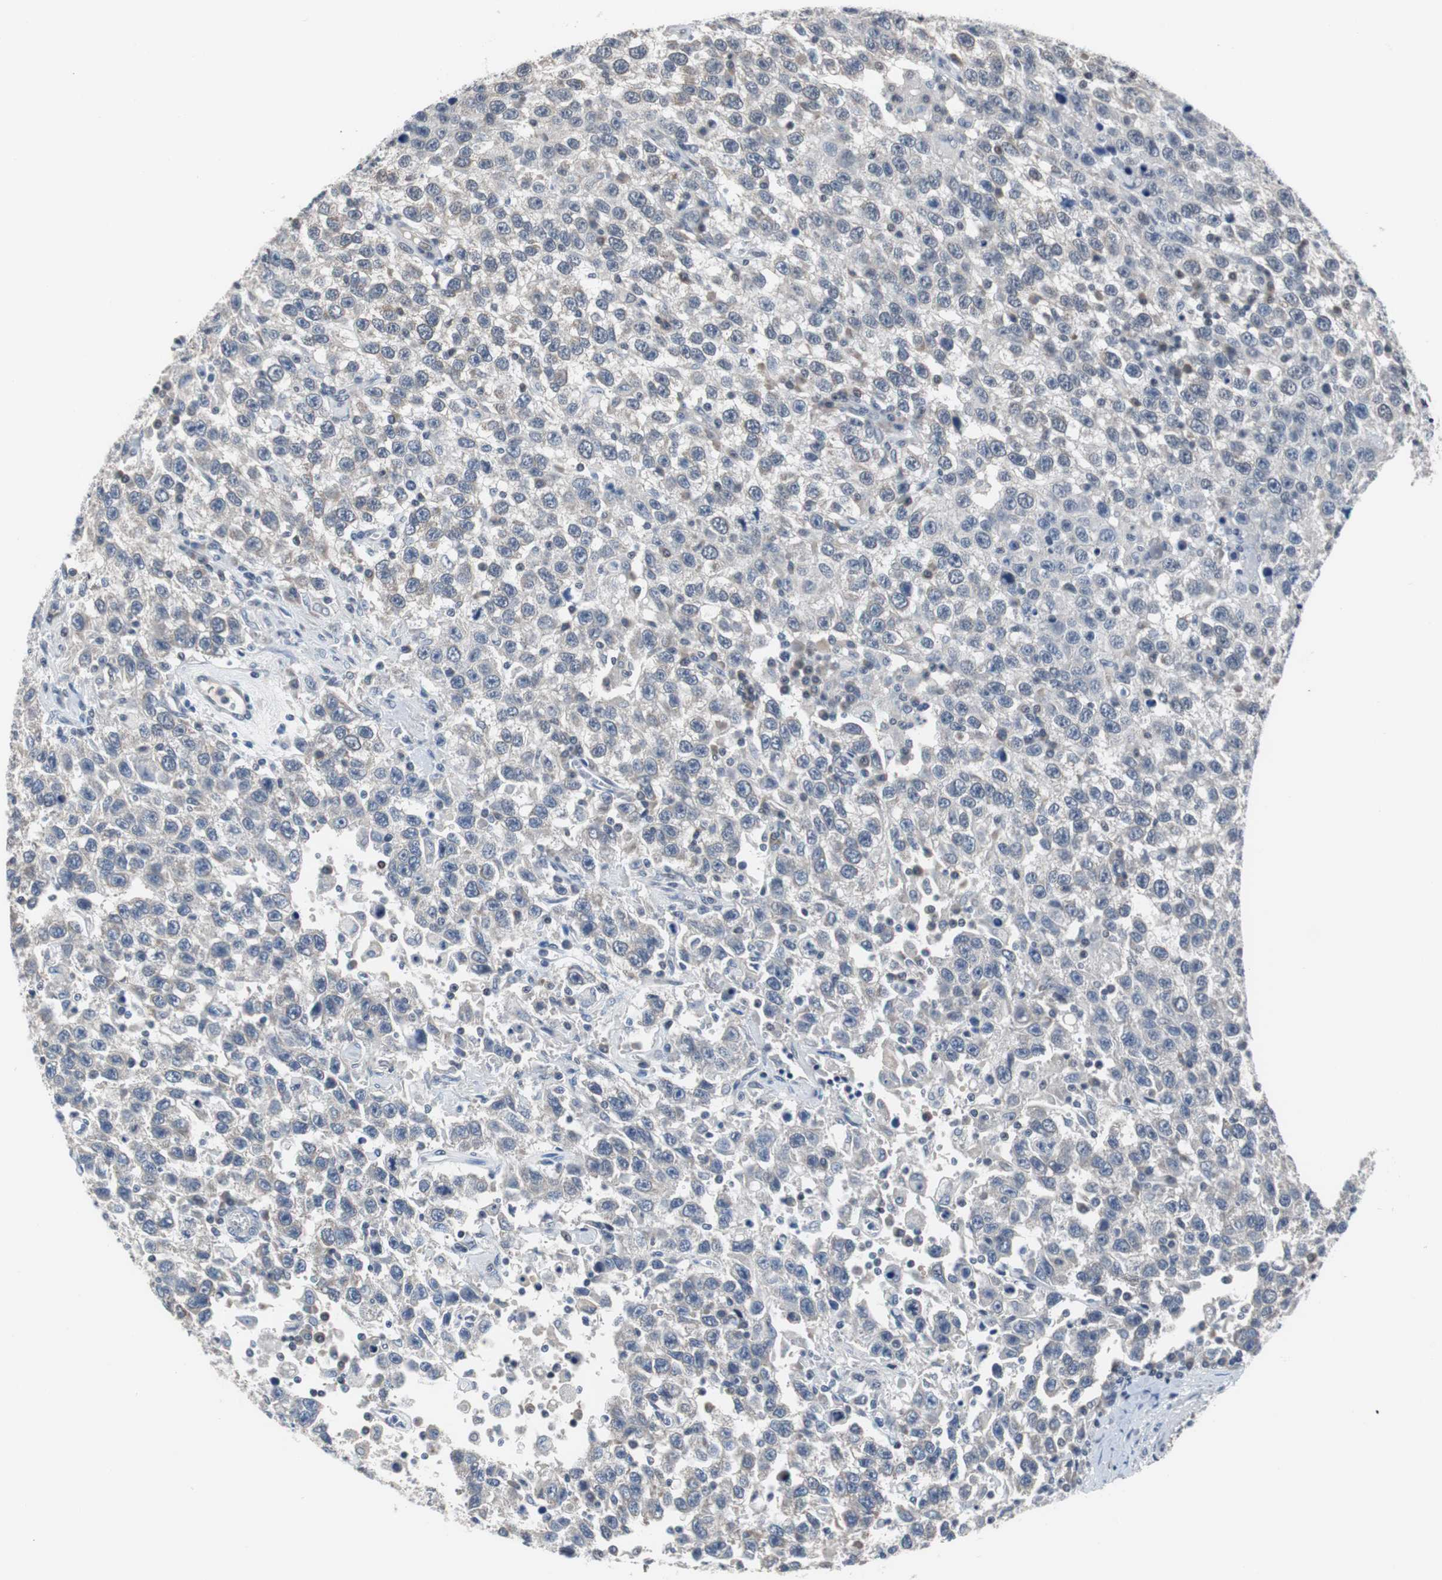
{"staining": {"intensity": "weak", "quantity": "<25%", "location": "cytoplasmic/membranous"}, "tissue": "testis cancer", "cell_type": "Tumor cells", "image_type": "cancer", "snomed": [{"axis": "morphology", "description": "Seminoma, NOS"}, {"axis": "topography", "description": "Testis"}], "caption": "This is a image of immunohistochemistry (IHC) staining of testis cancer (seminoma), which shows no expression in tumor cells. Nuclei are stained in blue.", "gene": "TP63", "patient": {"sex": "male", "age": 41}}